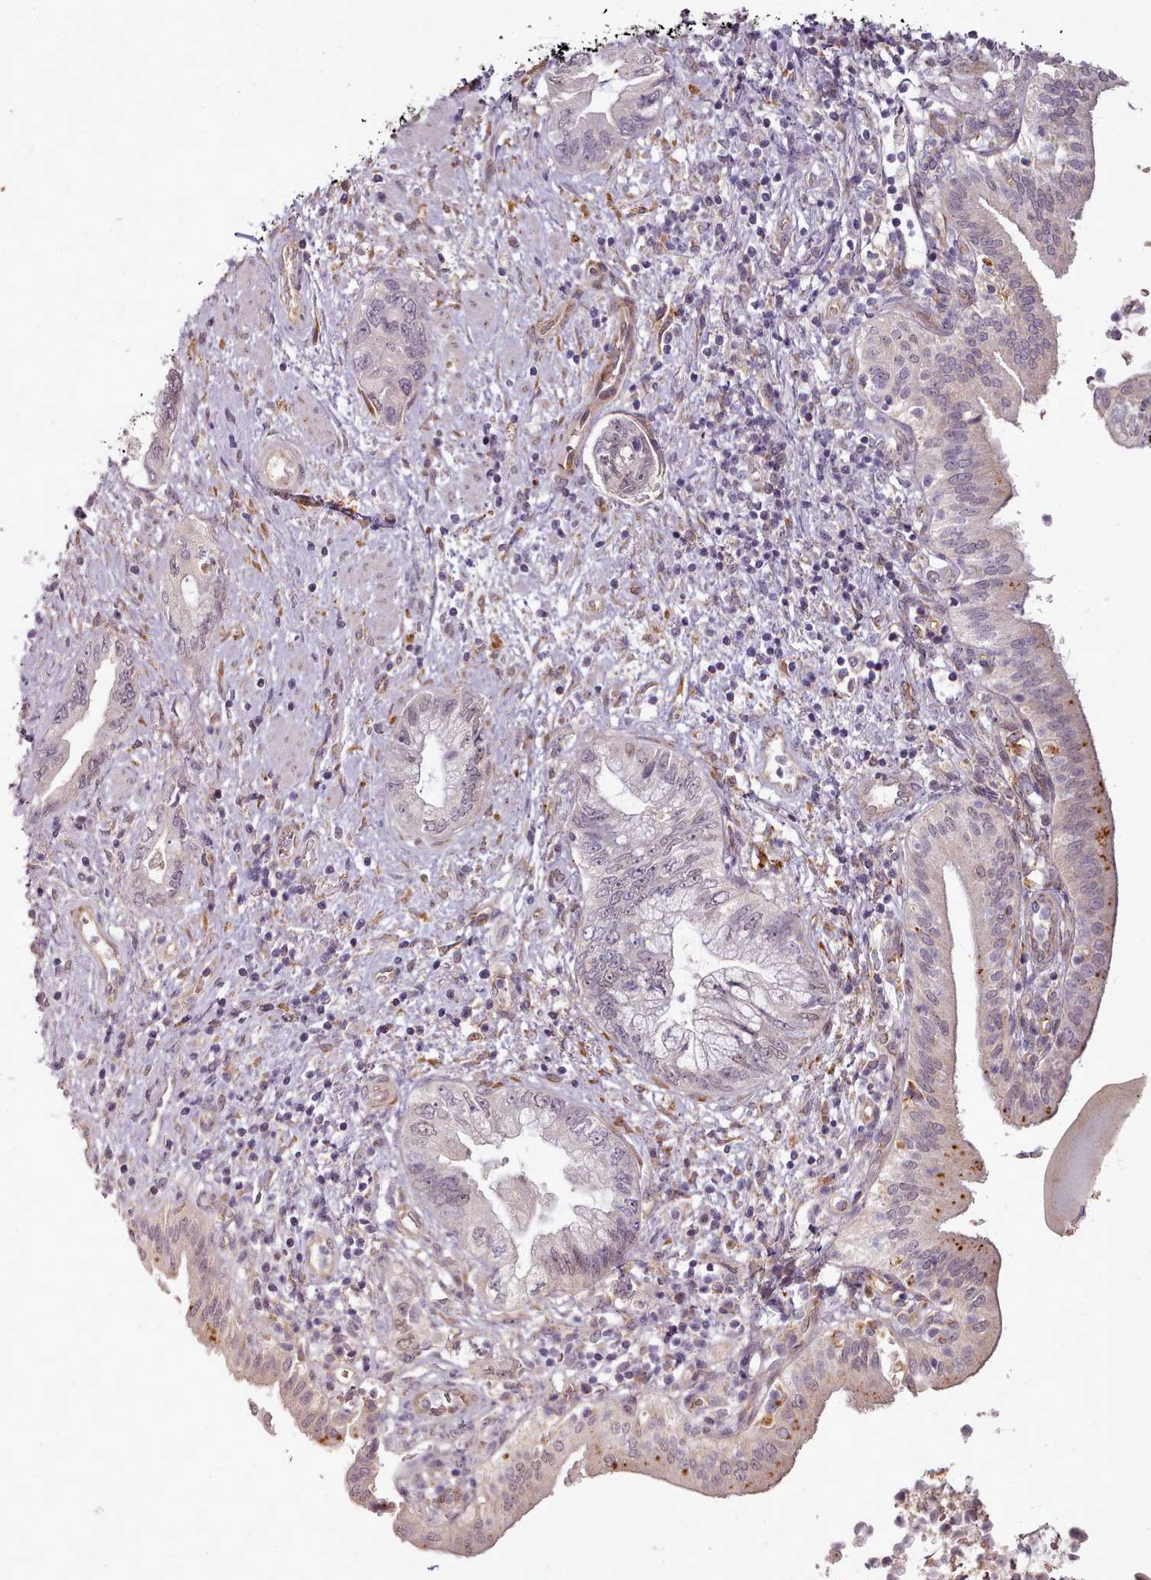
{"staining": {"intensity": "negative", "quantity": "none", "location": "none"}, "tissue": "pancreatic cancer", "cell_type": "Tumor cells", "image_type": "cancer", "snomed": [{"axis": "morphology", "description": "Adenocarcinoma, NOS"}, {"axis": "topography", "description": "Pancreas"}], "caption": "Pancreatic cancer (adenocarcinoma) was stained to show a protein in brown. There is no significant staining in tumor cells. (DAB IHC with hematoxylin counter stain).", "gene": "C1QTNF5", "patient": {"sex": "female", "age": 73}}